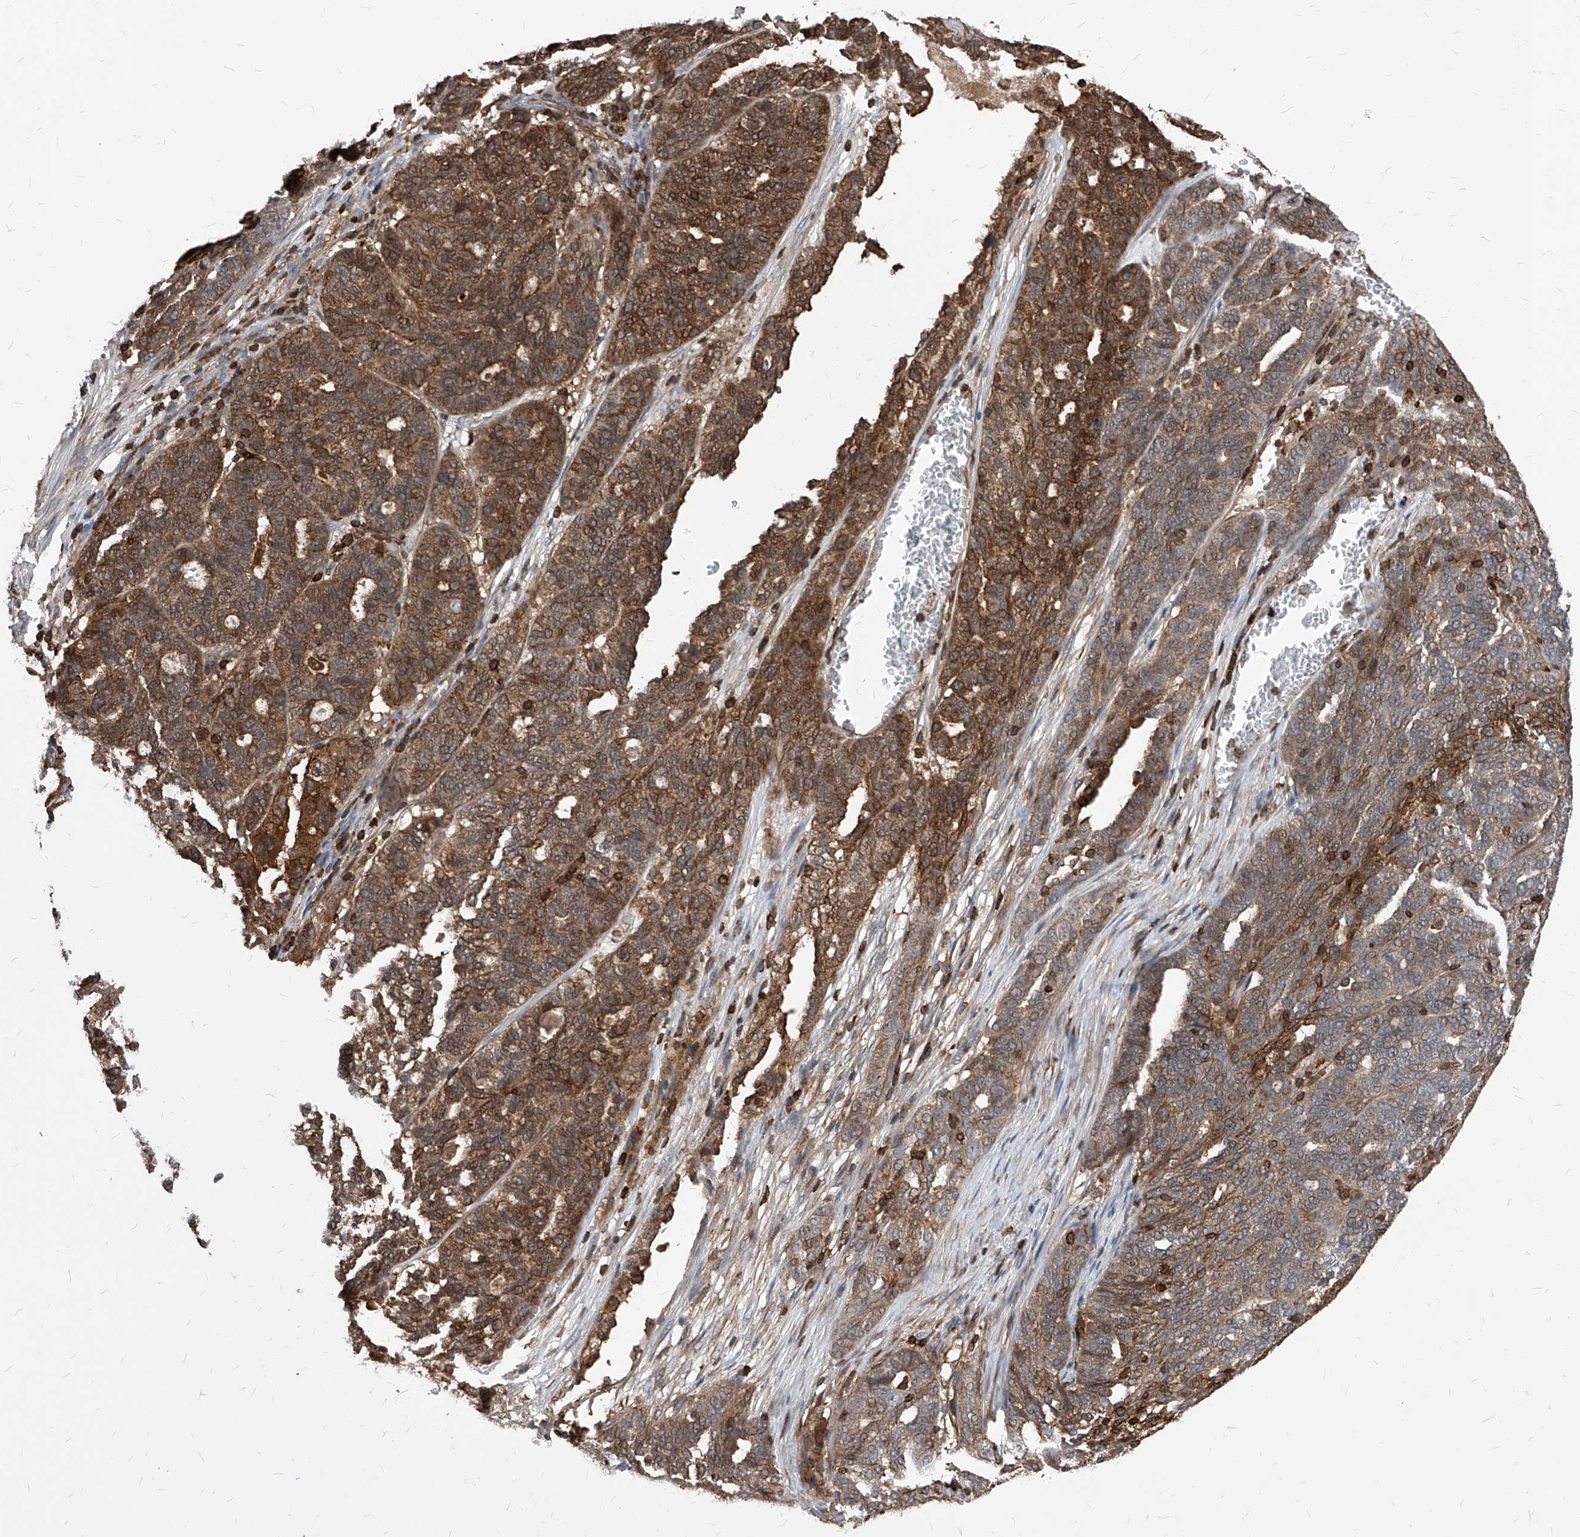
{"staining": {"intensity": "moderate", "quantity": ">75%", "location": "cytoplasmic/membranous"}, "tissue": "ovarian cancer", "cell_type": "Tumor cells", "image_type": "cancer", "snomed": [{"axis": "morphology", "description": "Cystadenocarcinoma, serous, NOS"}, {"axis": "topography", "description": "Ovary"}], "caption": "DAB immunohistochemical staining of human serous cystadenocarcinoma (ovarian) exhibits moderate cytoplasmic/membranous protein staining in about >75% of tumor cells.", "gene": "ABRACL", "patient": {"sex": "female", "age": 59}}